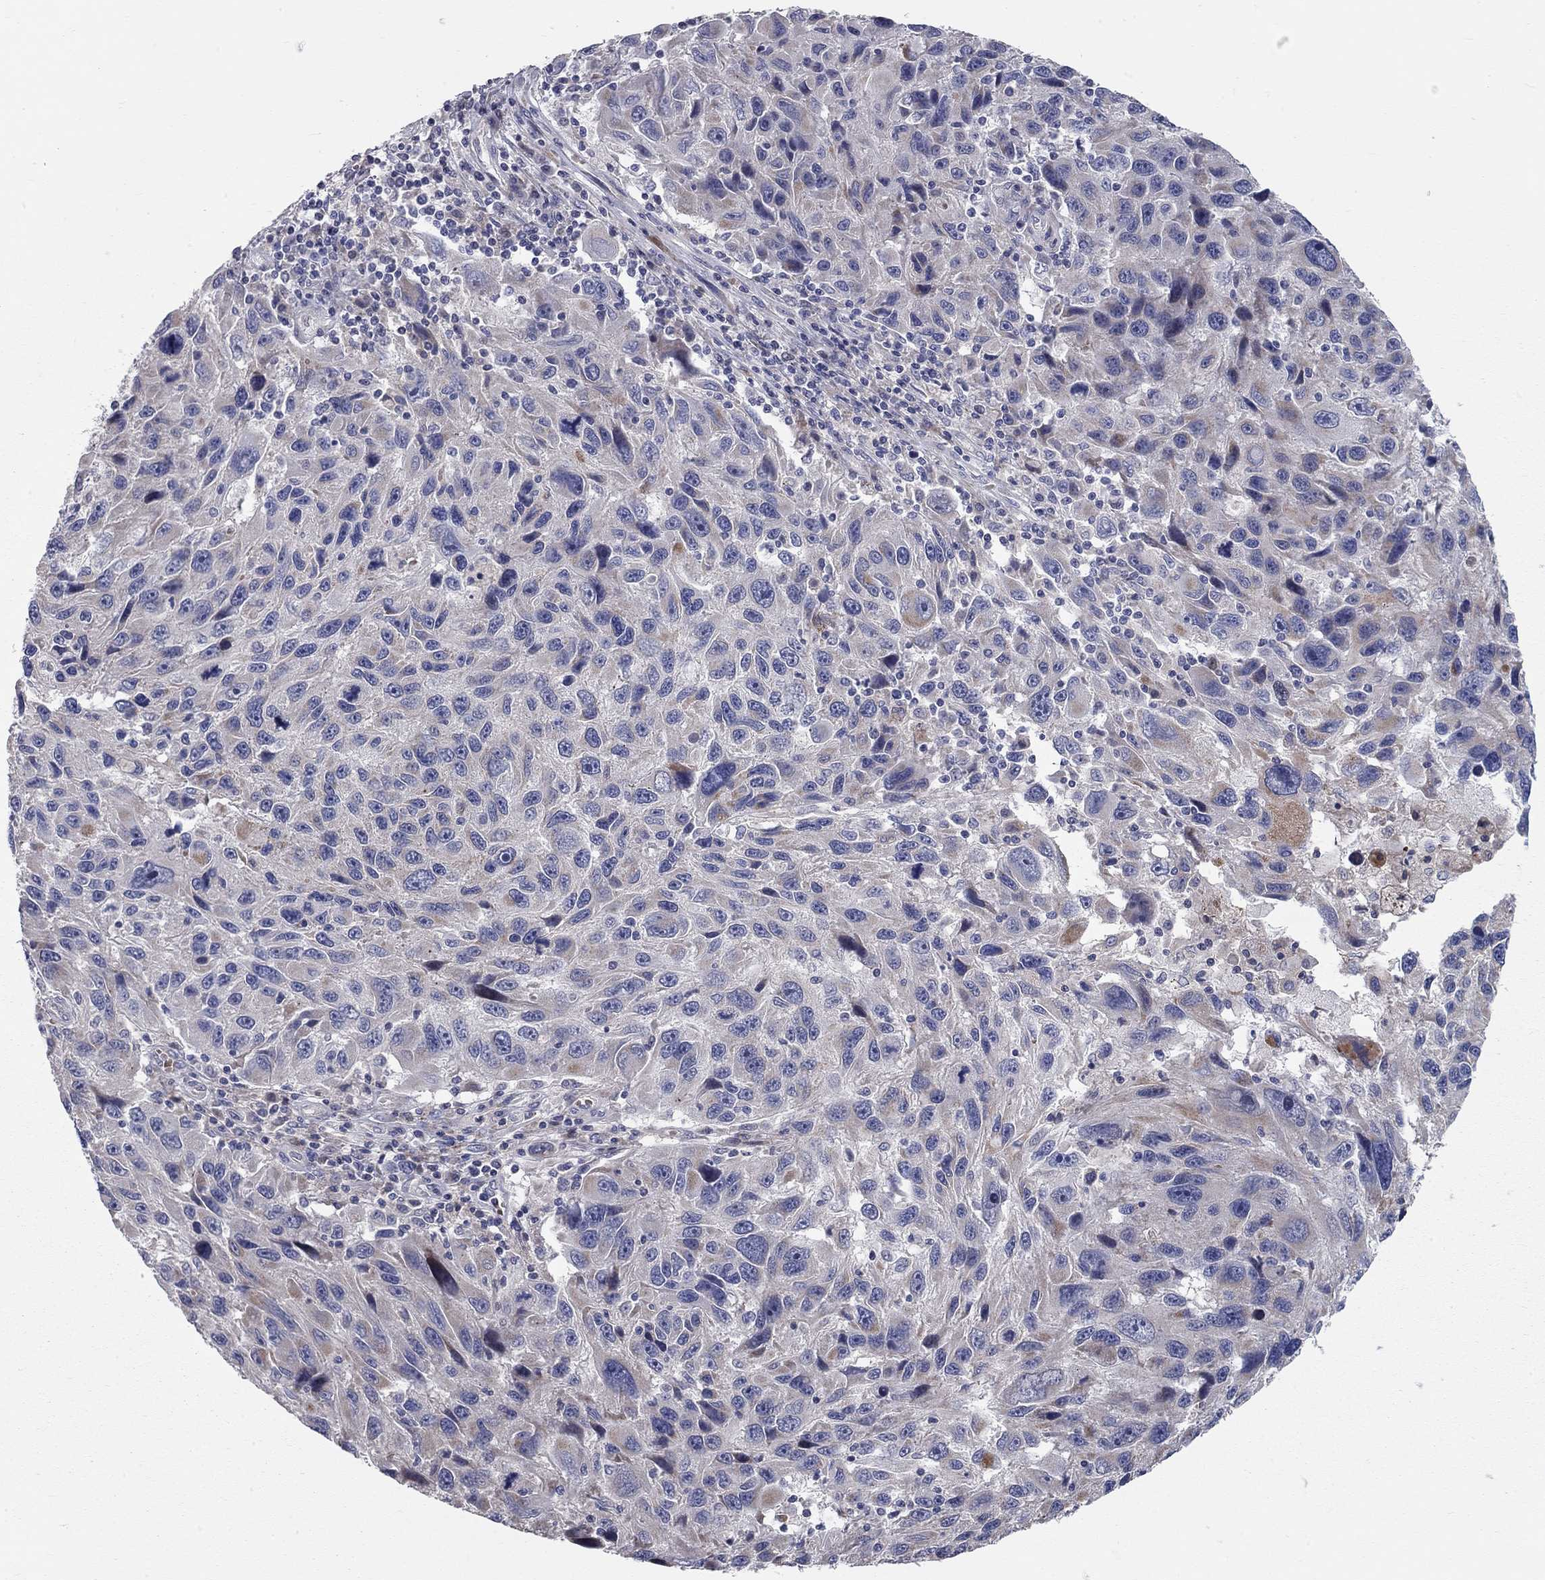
{"staining": {"intensity": "moderate", "quantity": "<25%", "location": "cytoplasmic/membranous"}, "tissue": "melanoma", "cell_type": "Tumor cells", "image_type": "cancer", "snomed": [{"axis": "morphology", "description": "Malignant melanoma, NOS"}, {"axis": "topography", "description": "Skin"}], "caption": "Immunohistochemical staining of human melanoma demonstrates low levels of moderate cytoplasmic/membranous protein positivity in approximately <25% of tumor cells. (IHC, brightfield microscopy, high magnification).", "gene": "KANSL1L", "patient": {"sex": "male", "age": 53}}